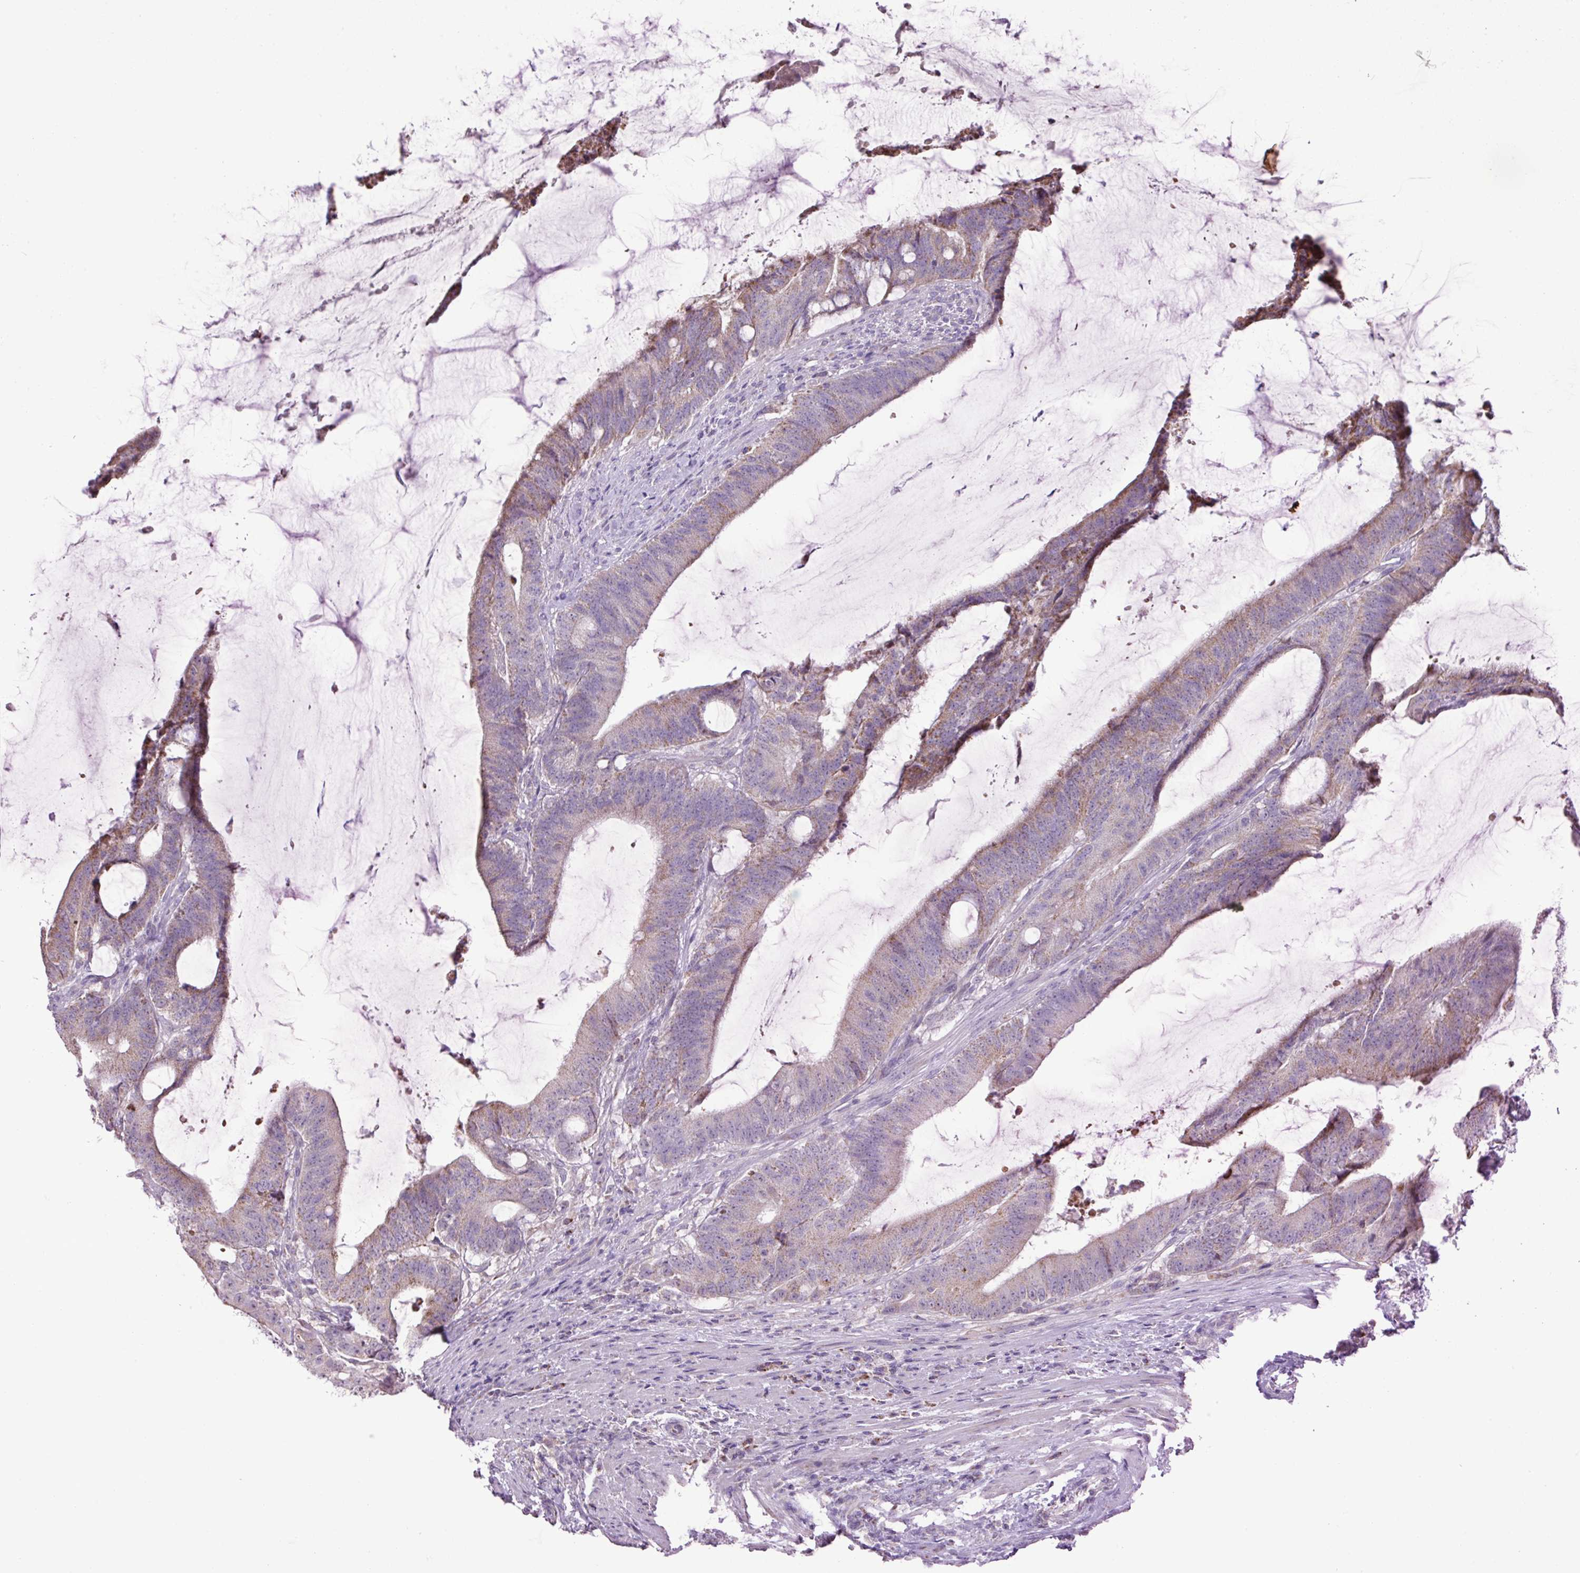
{"staining": {"intensity": "weak", "quantity": "25%-75%", "location": "cytoplasmic/membranous"}, "tissue": "colorectal cancer", "cell_type": "Tumor cells", "image_type": "cancer", "snomed": [{"axis": "morphology", "description": "Adenocarcinoma, NOS"}, {"axis": "topography", "description": "Colon"}], "caption": "The micrograph displays immunohistochemical staining of colorectal cancer (adenocarcinoma). There is weak cytoplasmic/membranous staining is appreciated in about 25%-75% of tumor cells. (brown staining indicates protein expression, while blue staining denotes nuclei).", "gene": "MT-ND4", "patient": {"sex": "female", "age": 43}}